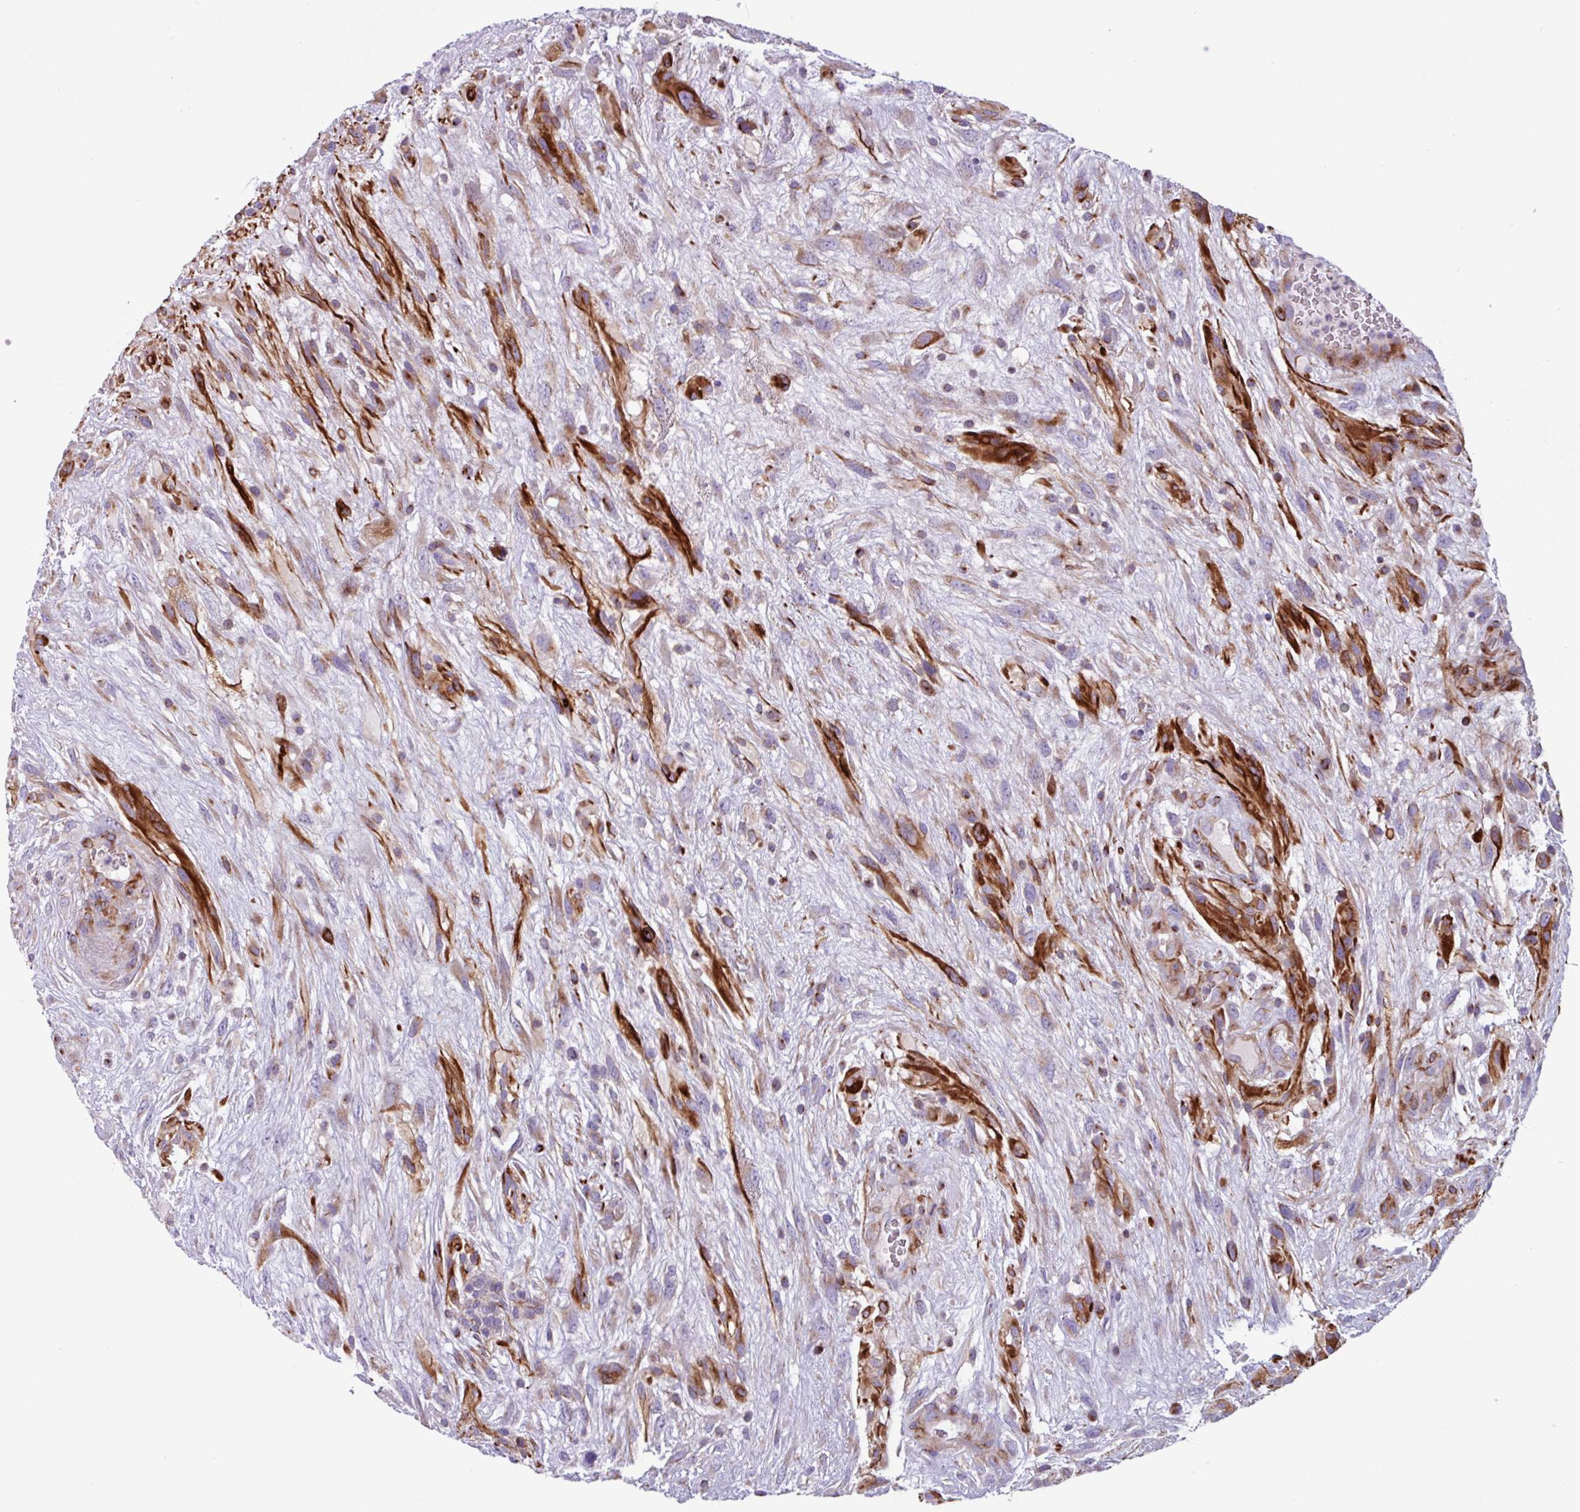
{"staining": {"intensity": "moderate", "quantity": "25%-75%", "location": "cytoplasmic/membranous"}, "tissue": "glioma", "cell_type": "Tumor cells", "image_type": "cancer", "snomed": [{"axis": "morphology", "description": "Glioma, malignant, High grade"}, {"axis": "topography", "description": "Brain"}], "caption": "Tumor cells display medium levels of moderate cytoplasmic/membranous staining in approximately 25%-75% of cells in glioma. Using DAB (brown) and hematoxylin (blue) stains, captured at high magnification using brightfield microscopy.", "gene": "ADGRE1", "patient": {"sex": "male", "age": 61}}